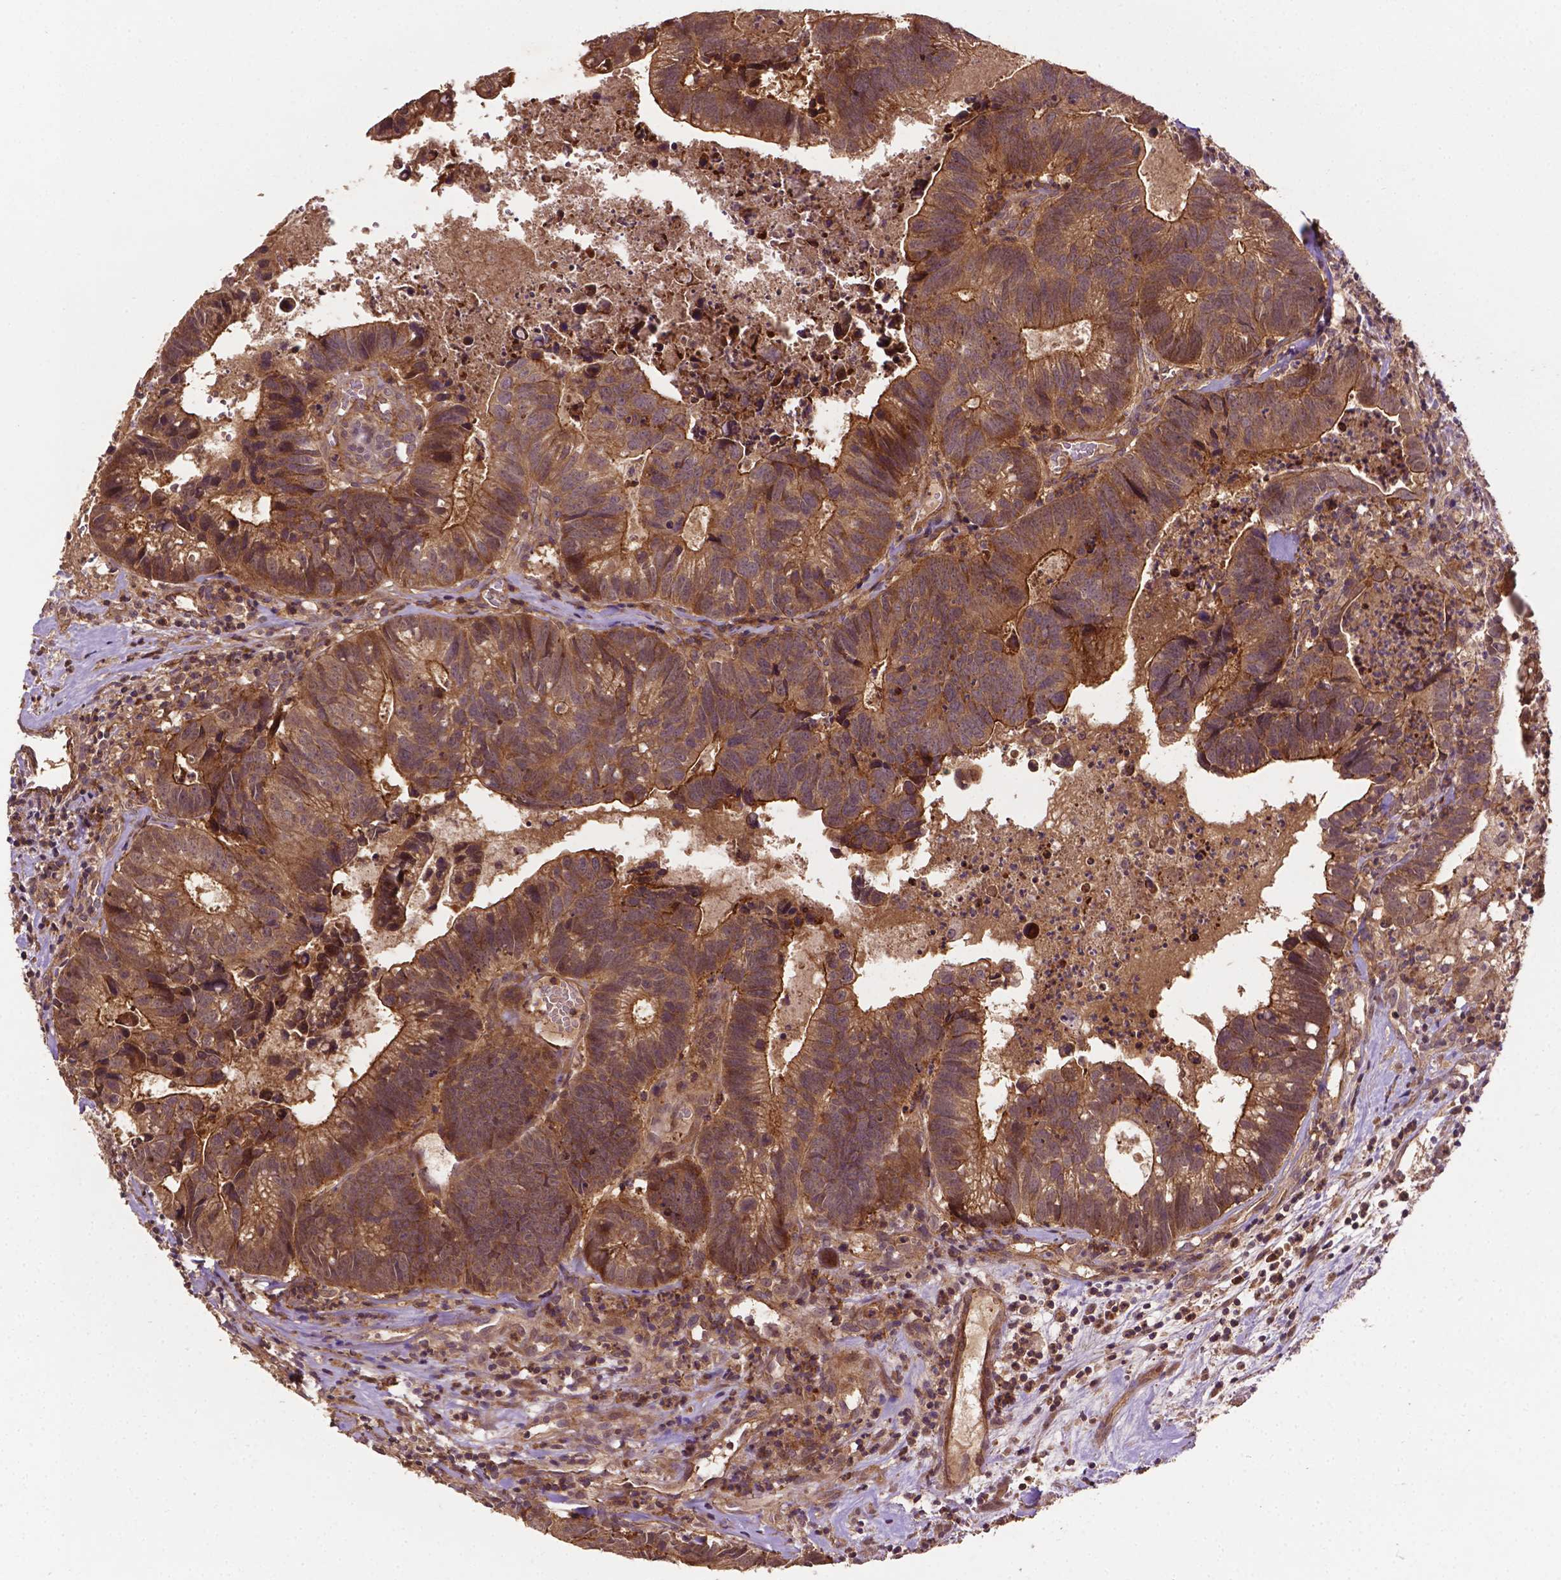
{"staining": {"intensity": "moderate", "quantity": ">75%", "location": "cytoplasmic/membranous"}, "tissue": "head and neck cancer", "cell_type": "Tumor cells", "image_type": "cancer", "snomed": [{"axis": "morphology", "description": "Adenocarcinoma, NOS"}, {"axis": "topography", "description": "Head-Neck"}], "caption": "An immunohistochemistry (IHC) photomicrograph of tumor tissue is shown. Protein staining in brown labels moderate cytoplasmic/membranous positivity in head and neck adenocarcinoma within tumor cells. (IHC, brightfield microscopy, high magnification).", "gene": "ZMYND19", "patient": {"sex": "male", "age": 62}}